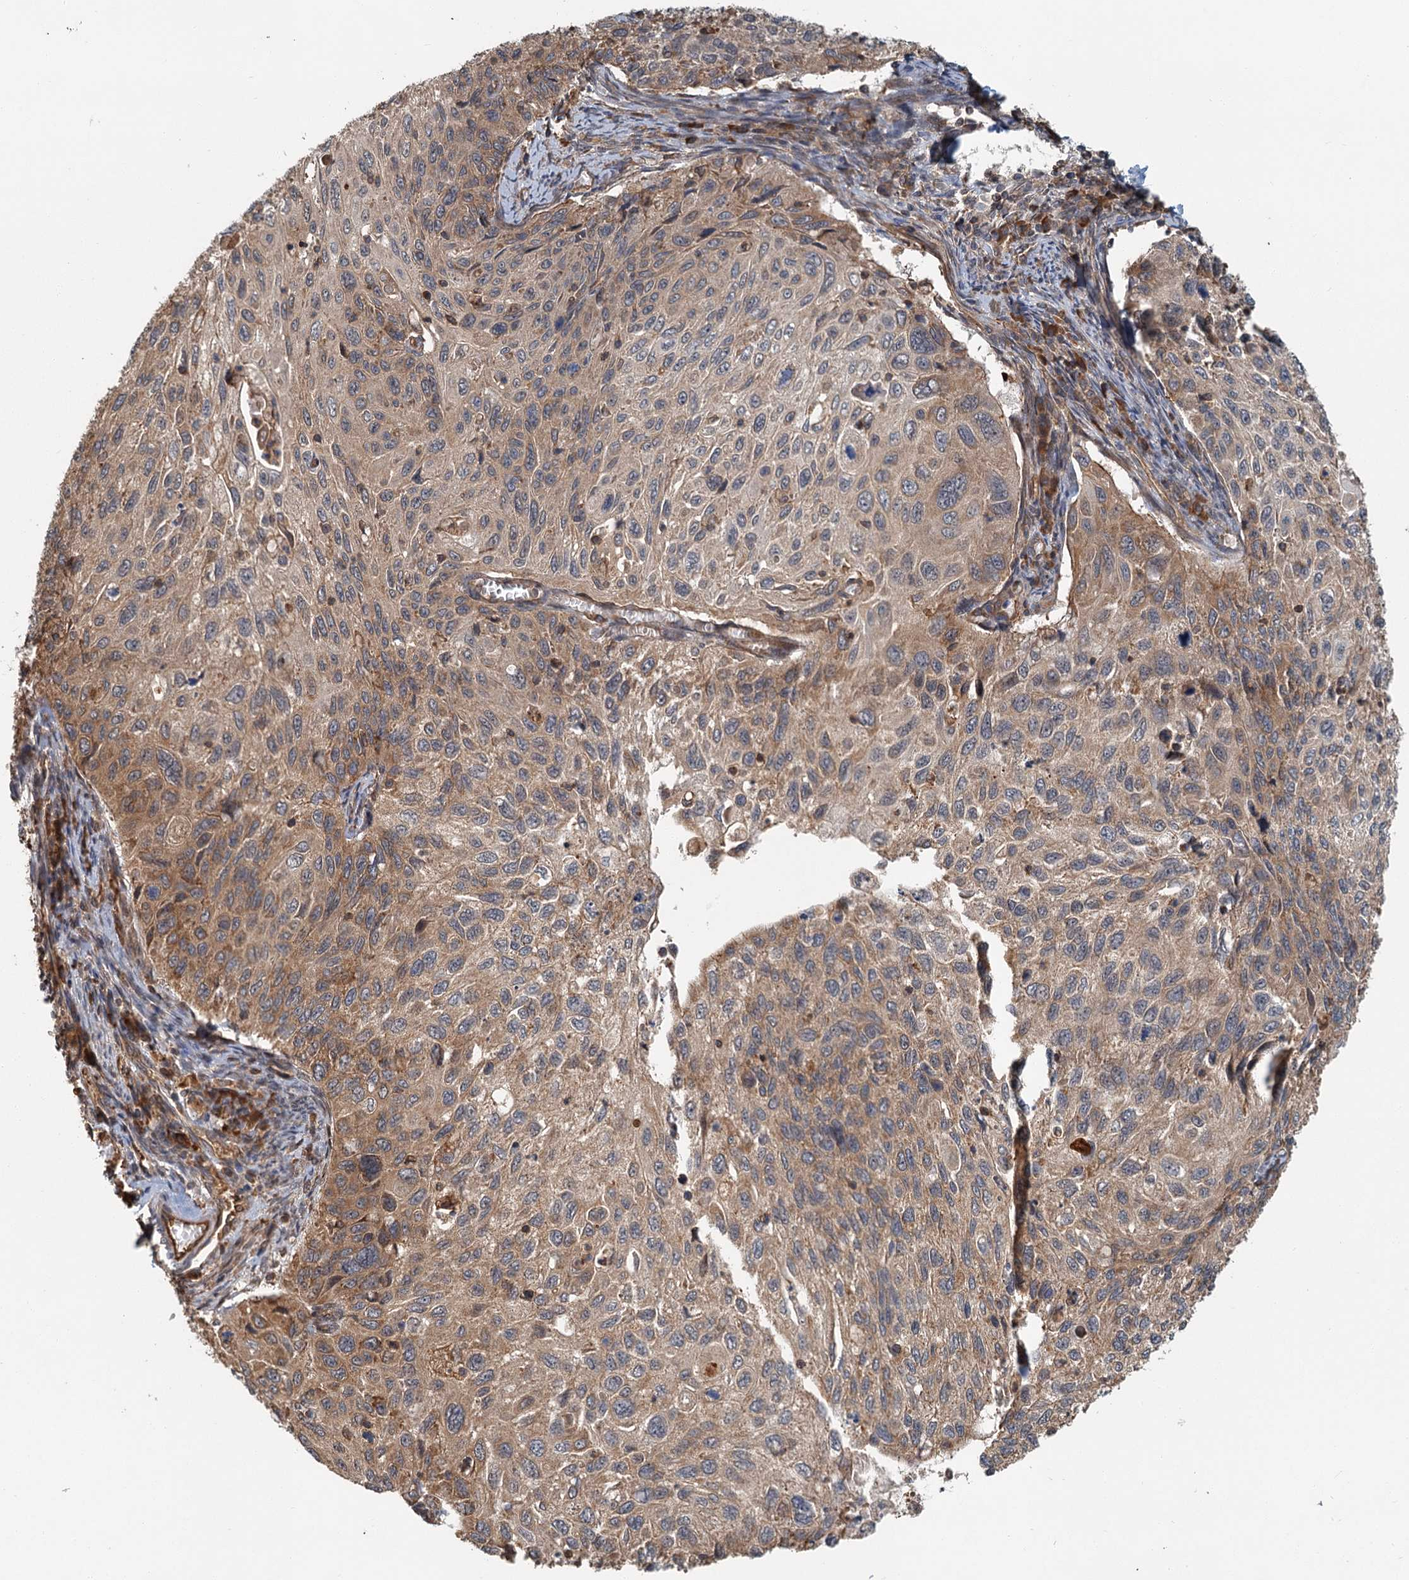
{"staining": {"intensity": "moderate", "quantity": "<25%", "location": "cytoplasmic/membranous"}, "tissue": "cervical cancer", "cell_type": "Tumor cells", "image_type": "cancer", "snomed": [{"axis": "morphology", "description": "Squamous cell carcinoma, NOS"}, {"axis": "topography", "description": "Cervix"}], "caption": "Protein staining of cervical cancer (squamous cell carcinoma) tissue displays moderate cytoplasmic/membranous expression in about <25% of tumor cells. Immunohistochemistry (ihc) stains the protein in brown and the nuclei are stained blue.", "gene": "ZNF527", "patient": {"sex": "female", "age": 70}}